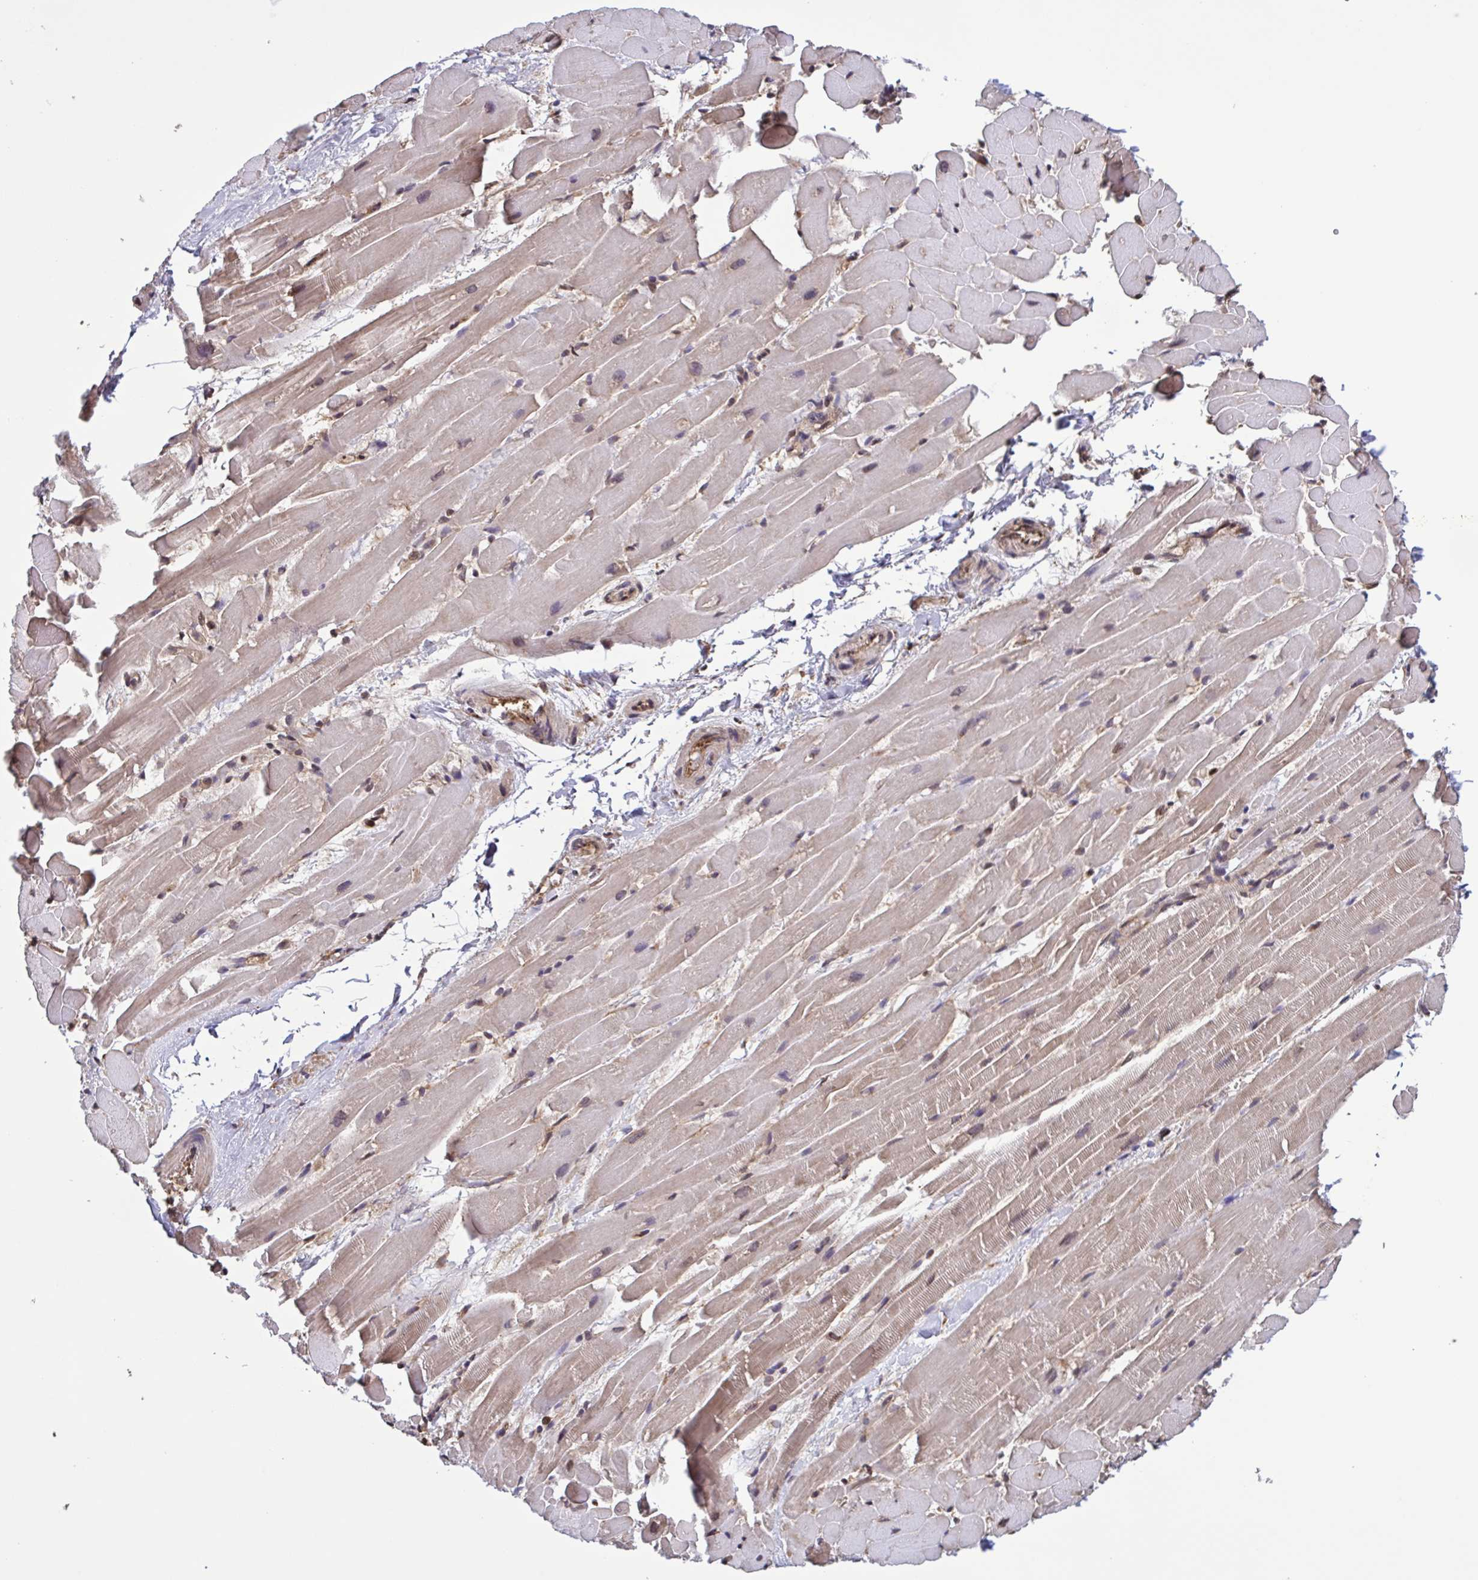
{"staining": {"intensity": "weak", "quantity": "25%-75%", "location": "cytoplasmic/membranous"}, "tissue": "heart muscle", "cell_type": "Cardiomyocytes", "image_type": "normal", "snomed": [{"axis": "morphology", "description": "Normal tissue, NOS"}, {"axis": "topography", "description": "Heart"}], "caption": "Immunohistochemical staining of benign heart muscle reveals 25%-75% levels of weak cytoplasmic/membranous protein positivity in approximately 25%-75% of cardiomyocytes.", "gene": "SEC63", "patient": {"sex": "male", "age": 37}}